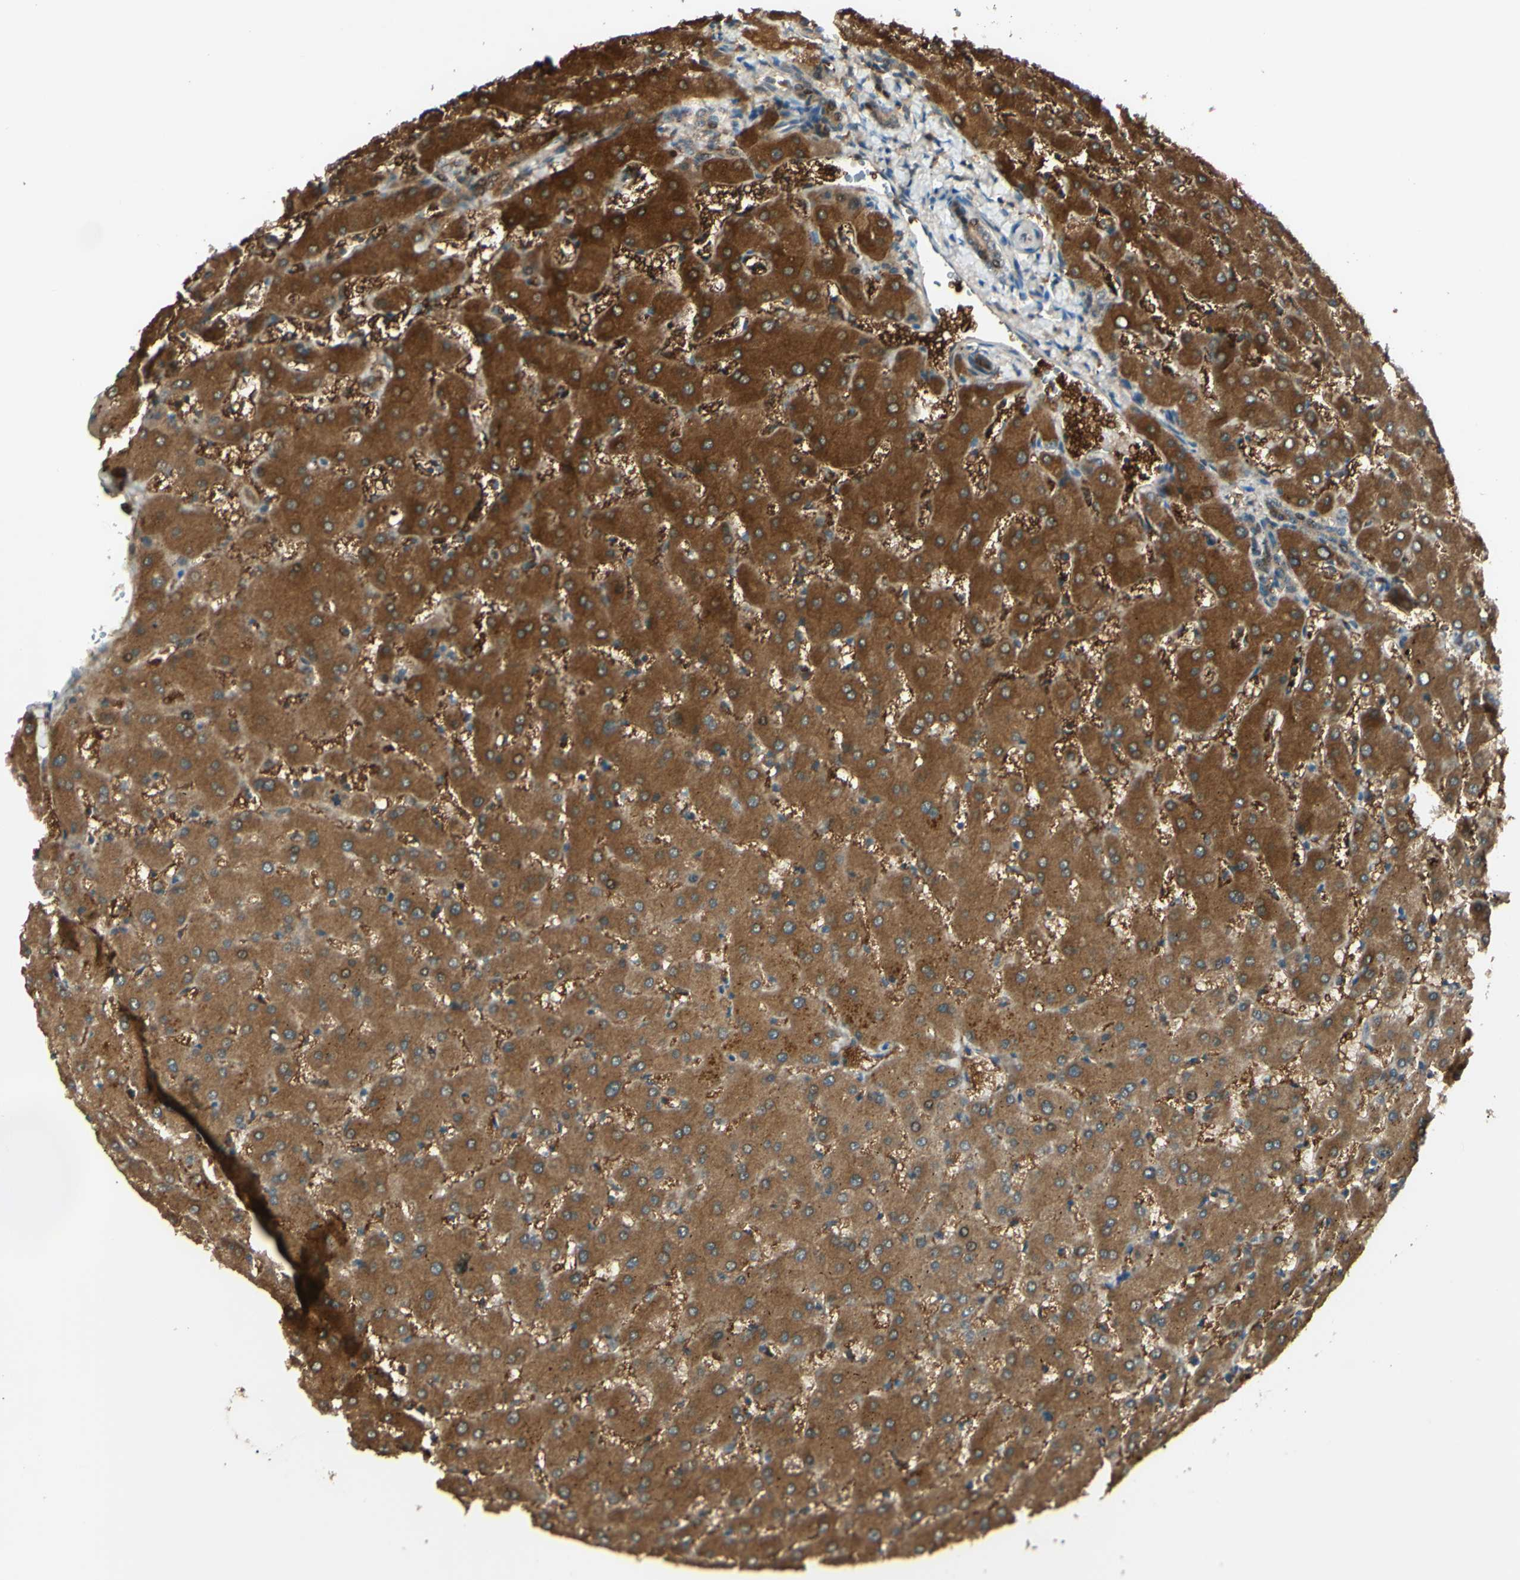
{"staining": {"intensity": "weak", "quantity": ">75%", "location": "cytoplasmic/membranous"}, "tissue": "liver", "cell_type": "Cholangiocytes", "image_type": "normal", "snomed": [{"axis": "morphology", "description": "Normal tissue, NOS"}, {"axis": "topography", "description": "Liver"}], "caption": "Cholangiocytes display weak cytoplasmic/membranous expression in about >75% of cells in benign liver. (DAB = brown stain, brightfield microscopy at high magnification).", "gene": "C1orf159", "patient": {"sex": "female", "age": 63}}